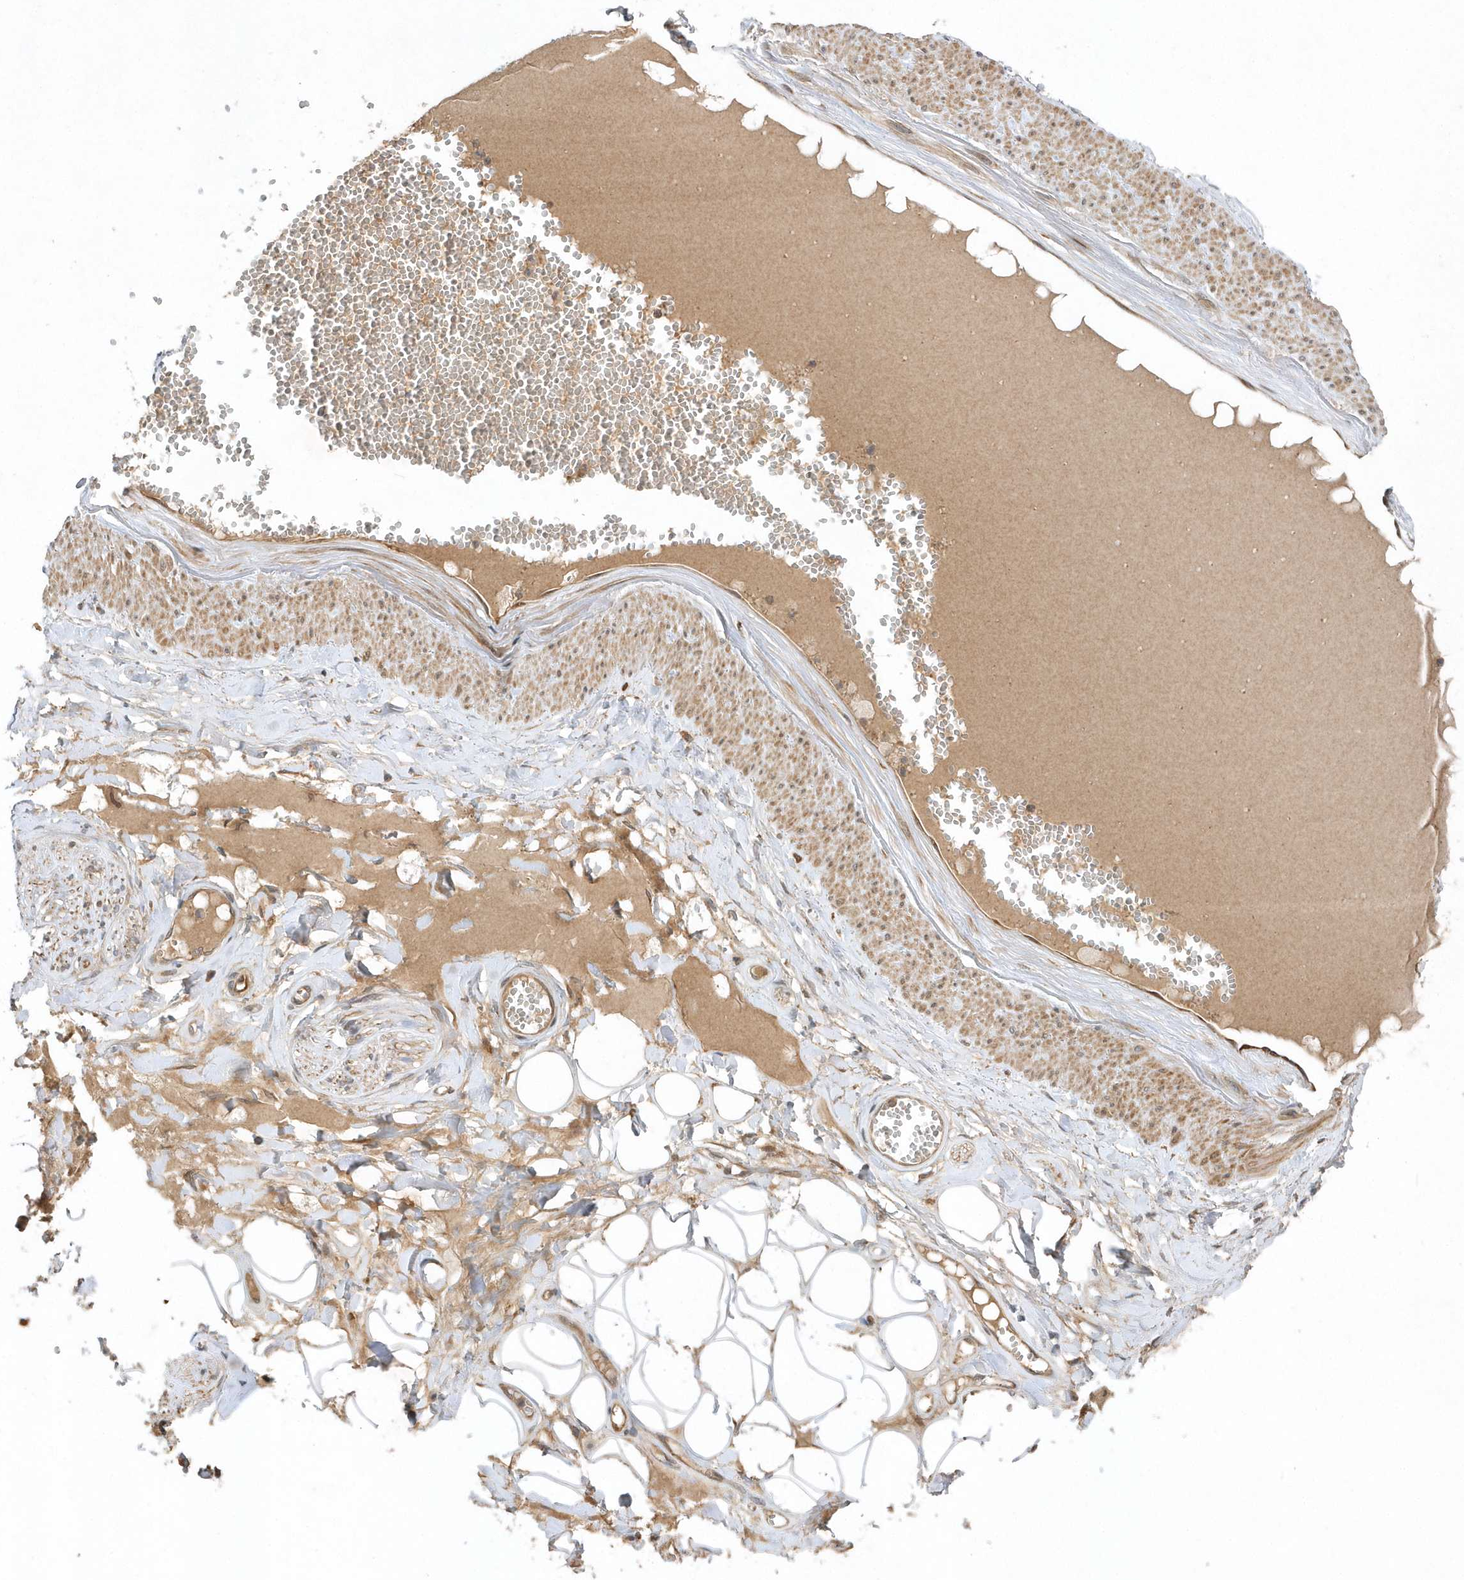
{"staining": {"intensity": "weak", "quantity": ">75%", "location": "cytoplasmic/membranous"}, "tissue": "adipose tissue", "cell_type": "Adipocytes", "image_type": "normal", "snomed": [{"axis": "morphology", "description": "Normal tissue, NOS"}, {"axis": "morphology", "description": "Inflammation, NOS"}, {"axis": "topography", "description": "Salivary gland"}, {"axis": "topography", "description": "Peripheral nerve tissue"}], "caption": "IHC (DAB) staining of normal adipose tissue displays weak cytoplasmic/membranous protein expression in about >75% of adipocytes.", "gene": "GFM2", "patient": {"sex": "female", "age": 75}}